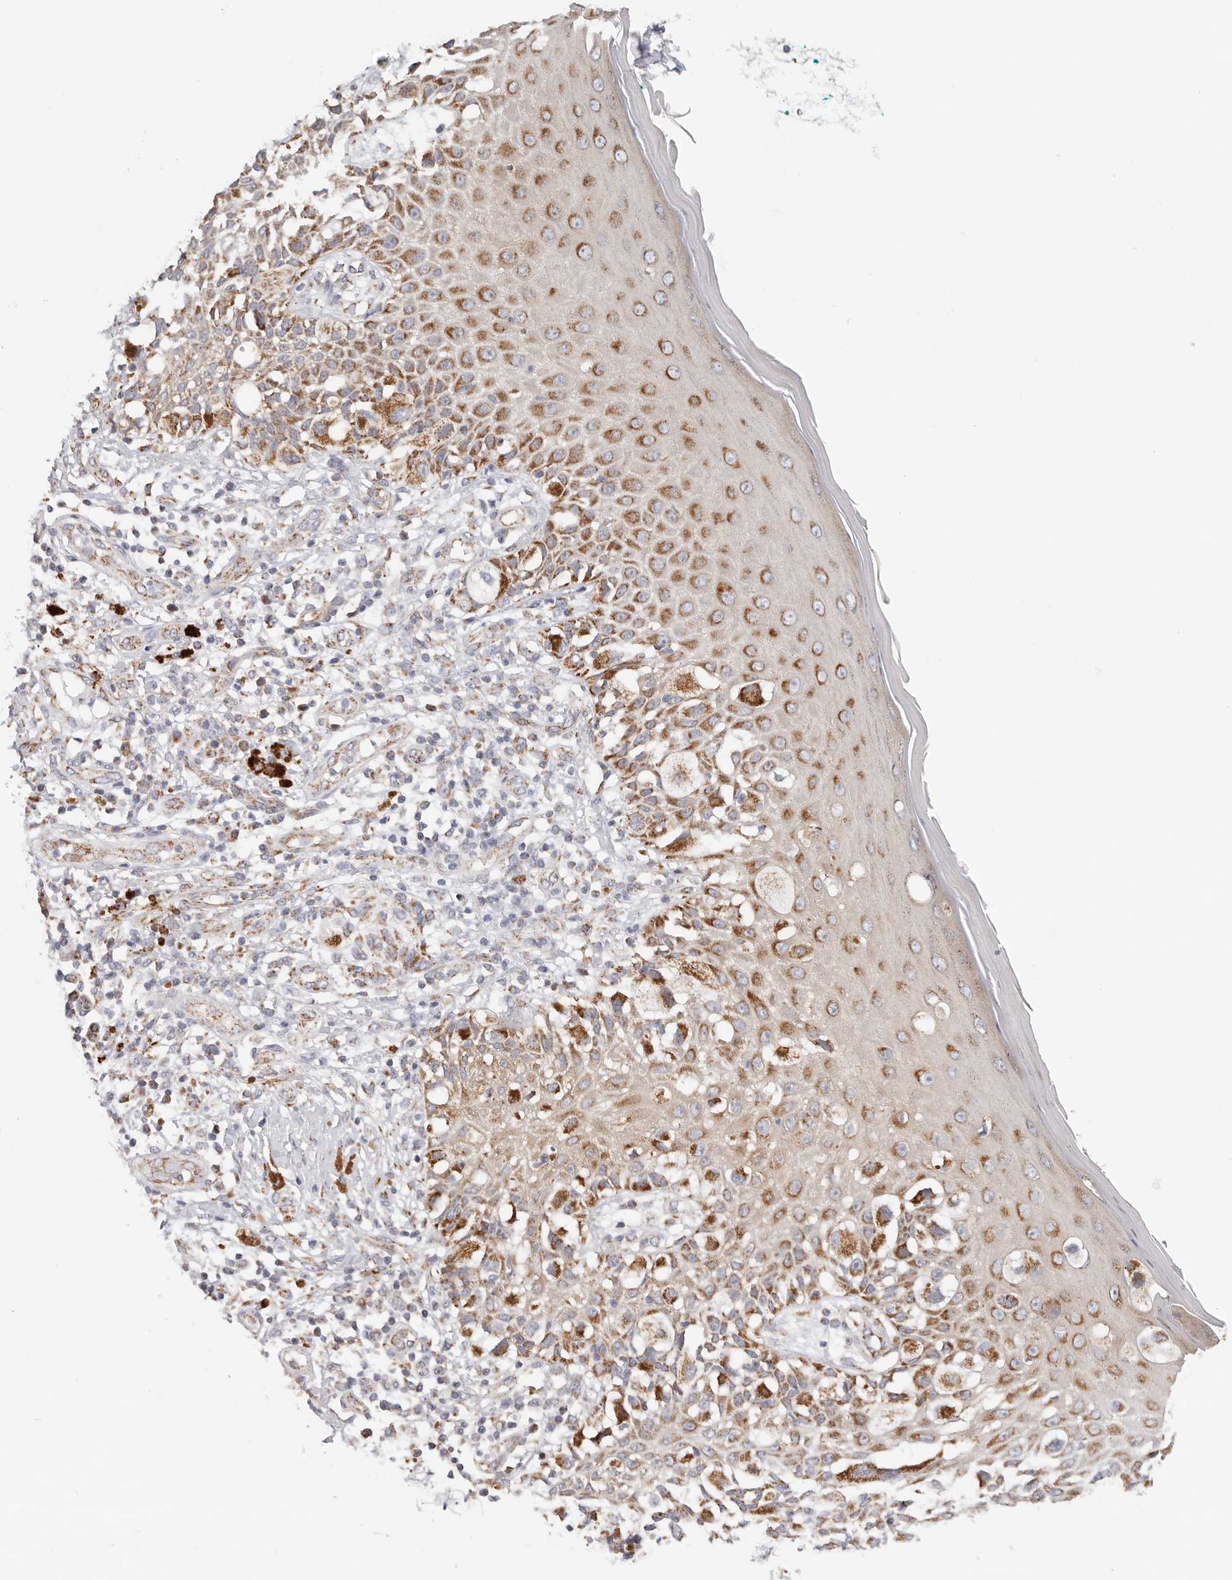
{"staining": {"intensity": "moderate", "quantity": ">75%", "location": "cytoplasmic/membranous"}, "tissue": "melanoma", "cell_type": "Tumor cells", "image_type": "cancer", "snomed": [{"axis": "morphology", "description": "Malignant melanoma, NOS"}, {"axis": "topography", "description": "Skin"}], "caption": "The micrograph demonstrates immunohistochemical staining of melanoma. There is moderate cytoplasmic/membranous positivity is seen in about >75% of tumor cells.", "gene": "AFDN", "patient": {"sex": "female", "age": 81}}